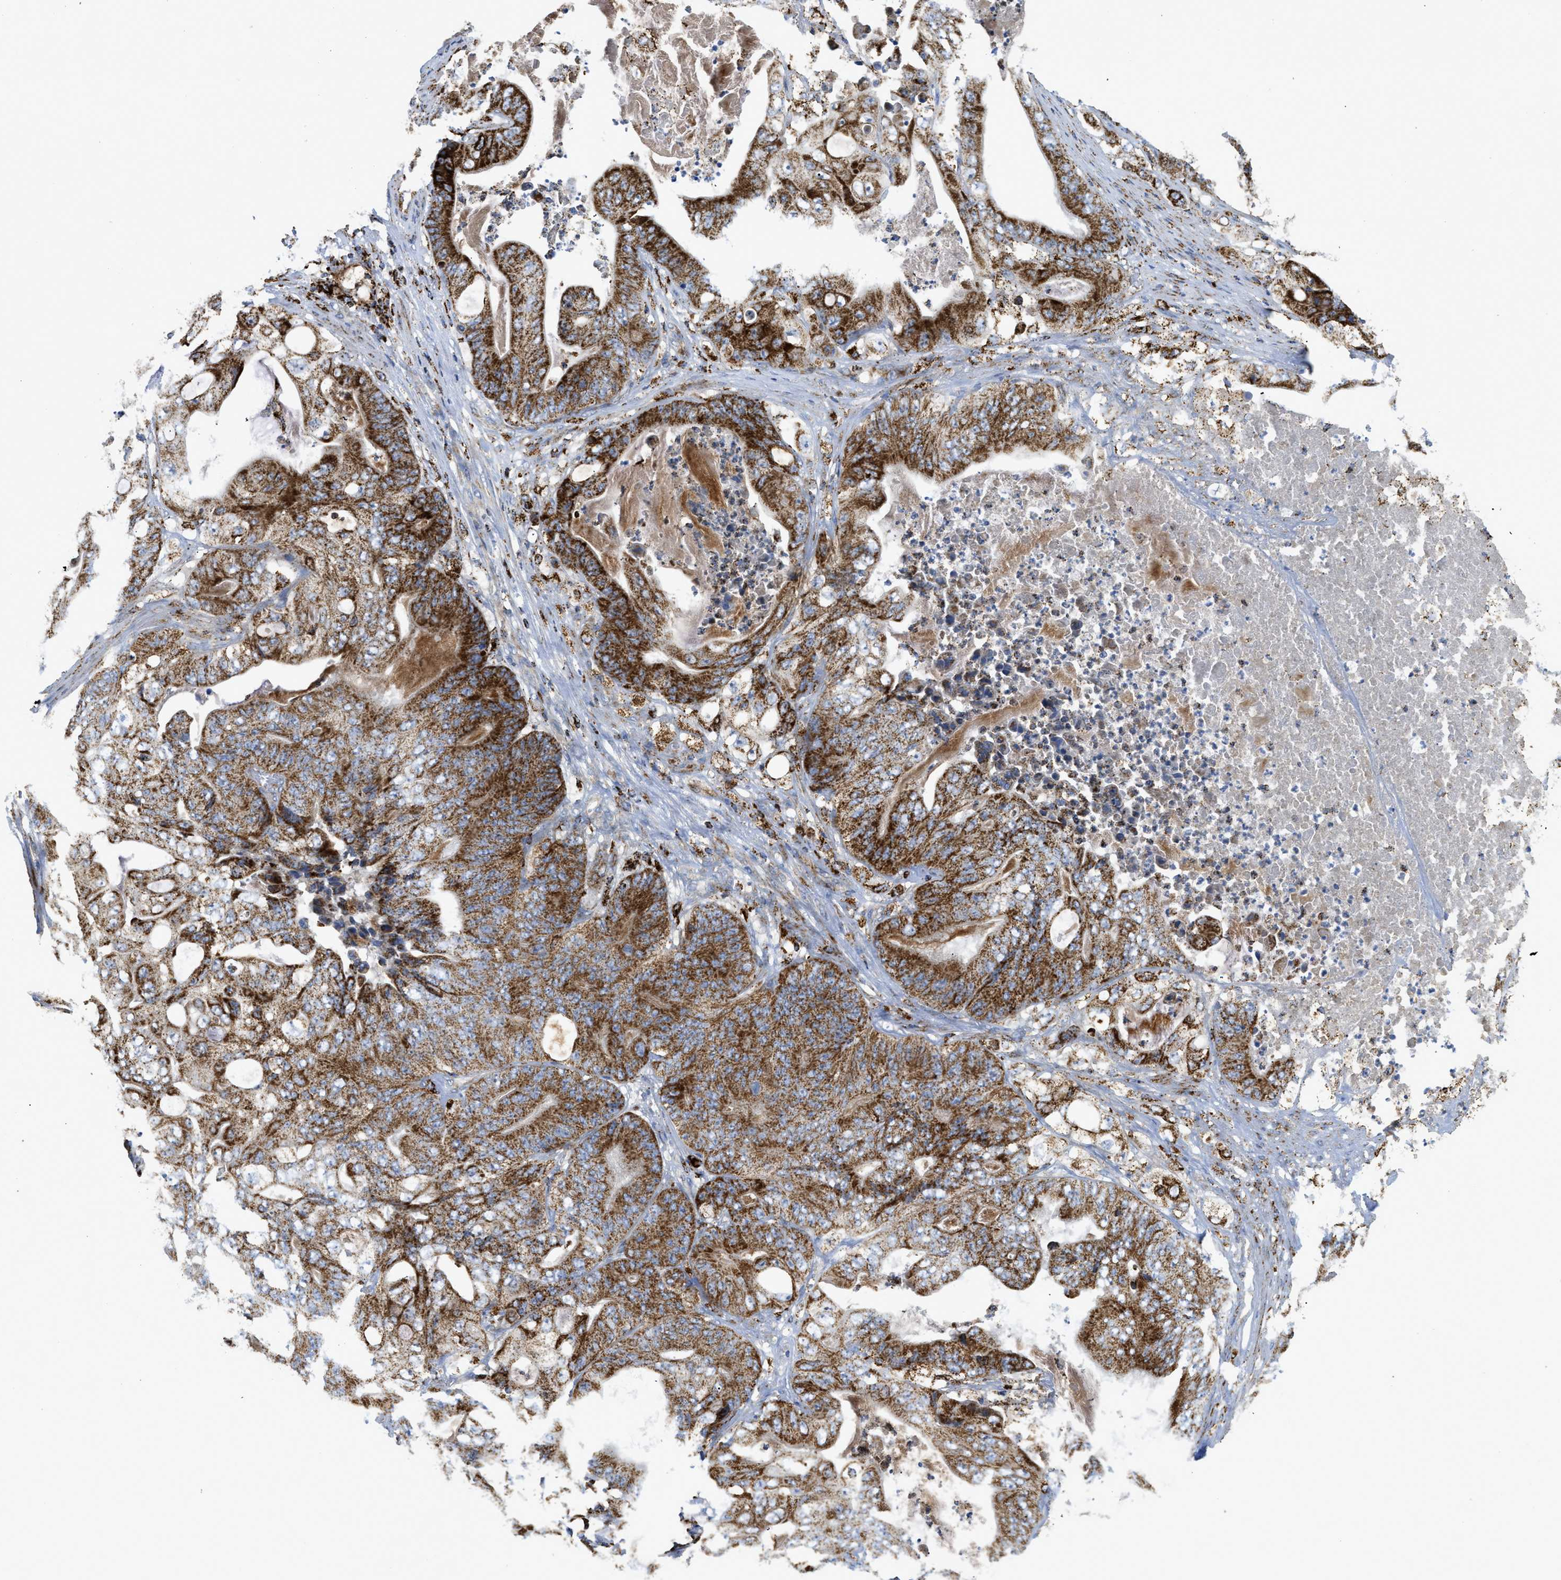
{"staining": {"intensity": "strong", "quantity": ">75%", "location": "cytoplasmic/membranous"}, "tissue": "stomach cancer", "cell_type": "Tumor cells", "image_type": "cancer", "snomed": [{"axis": "morphology", "description": "Adenocarcinoma, NOS"}, {"axis": "topography", "description": "Stomach"}], "caption": "Immunohistochemical staining of human stomach adenocarcinoma reveals high levels of strong cytoplasmic/membranous protein staining in approximately >75% of tumor cells.", "gene": "SQOR", "patient": {"sex": "female", "age": 73}}